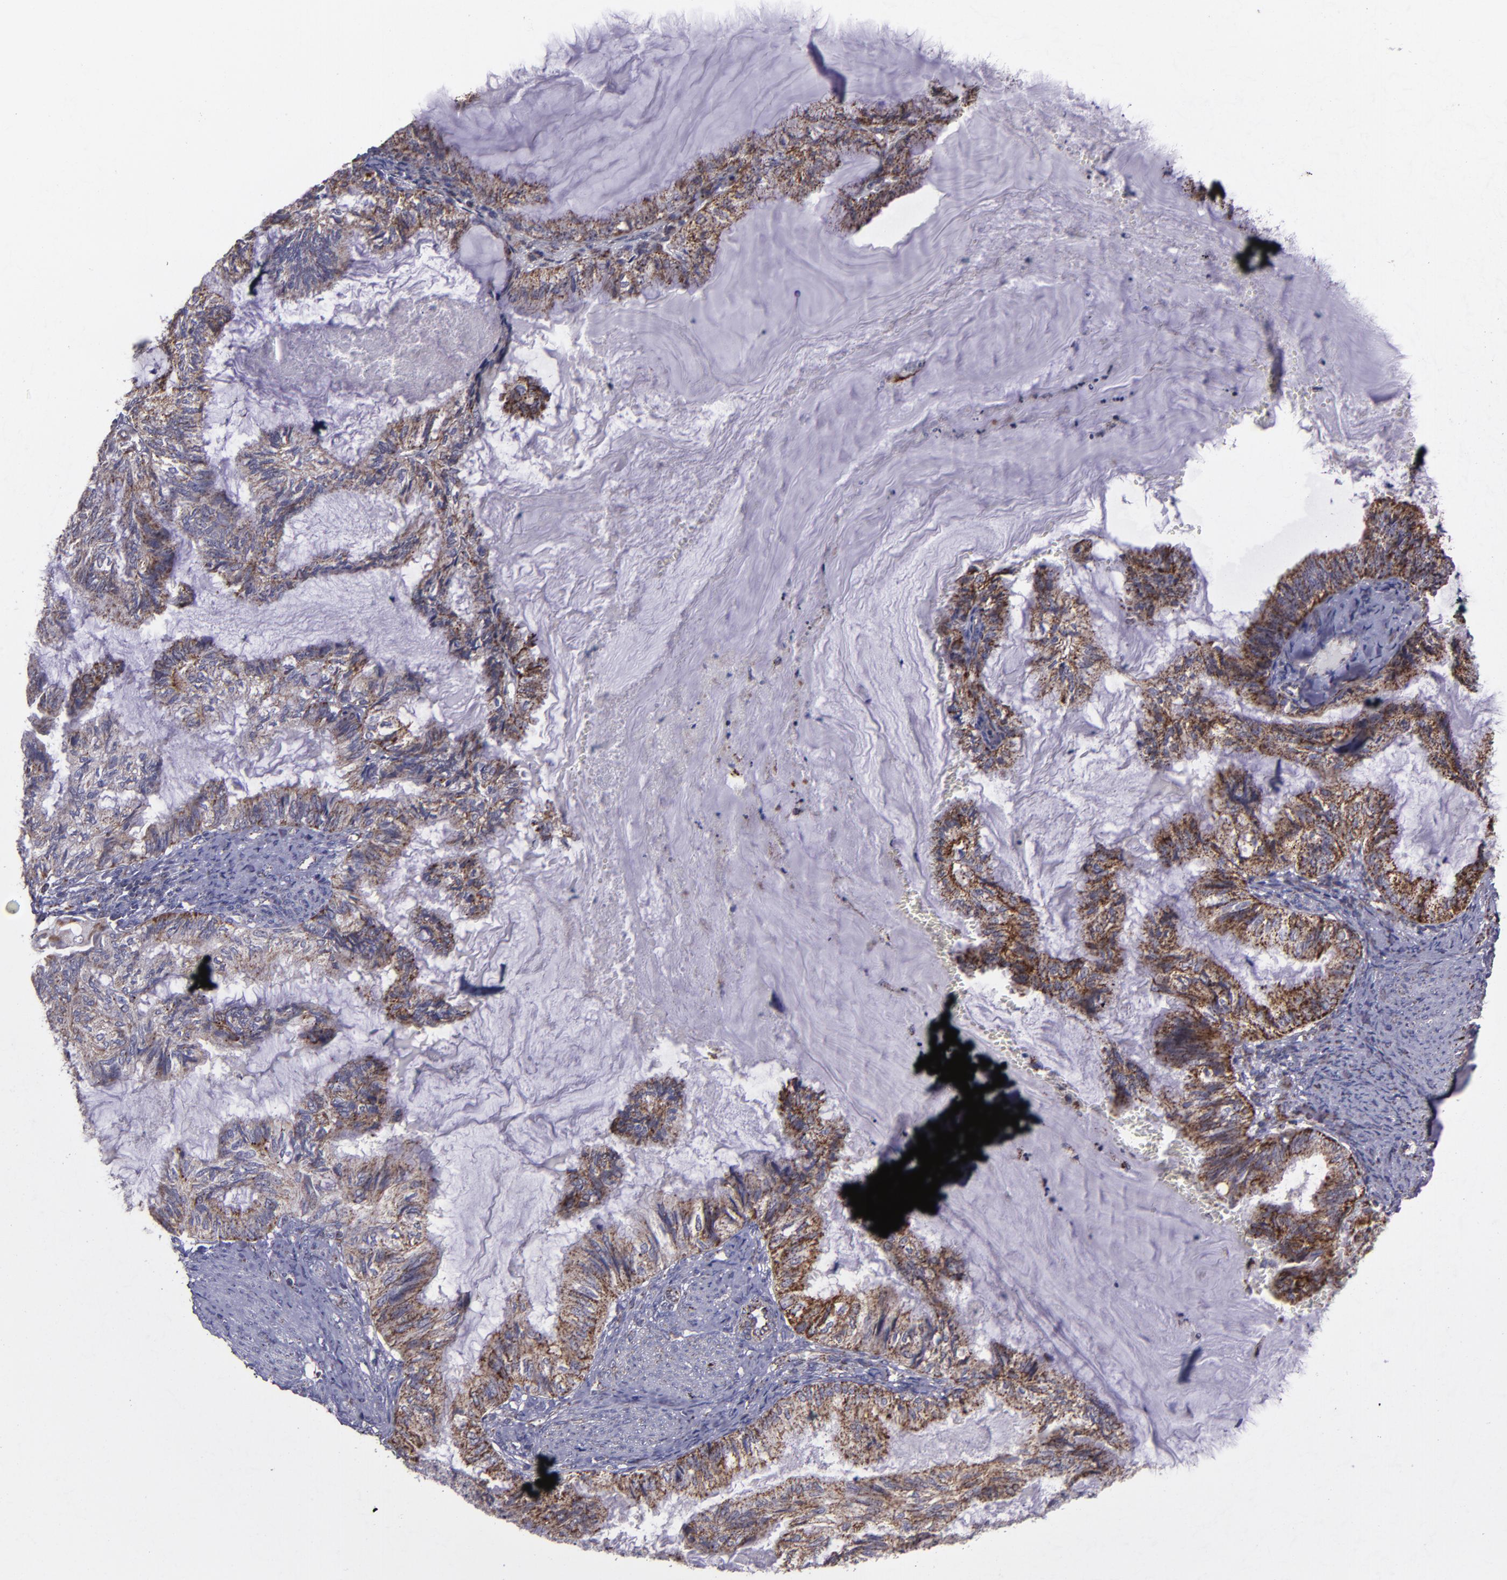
{"staining": {"intensity": "moderate", "quantity": ">75%", "location": "cytoplasmic/membranous"}, "tissue": "endometrial cancer", "cell_type": "Tumor cells", "image_type": "cancer", "snomed": [{"axis": "morphology", "description": "Adenocarcinoma, NOS"}, {"axis": "topography", "description": "Endometrium"}], "caption": "Human endometrial cancer stained with a protein marker reveals moderate staining in tumor cells.", "gene": "LONP1", "patient": {"sex": "female", "age": 86}}